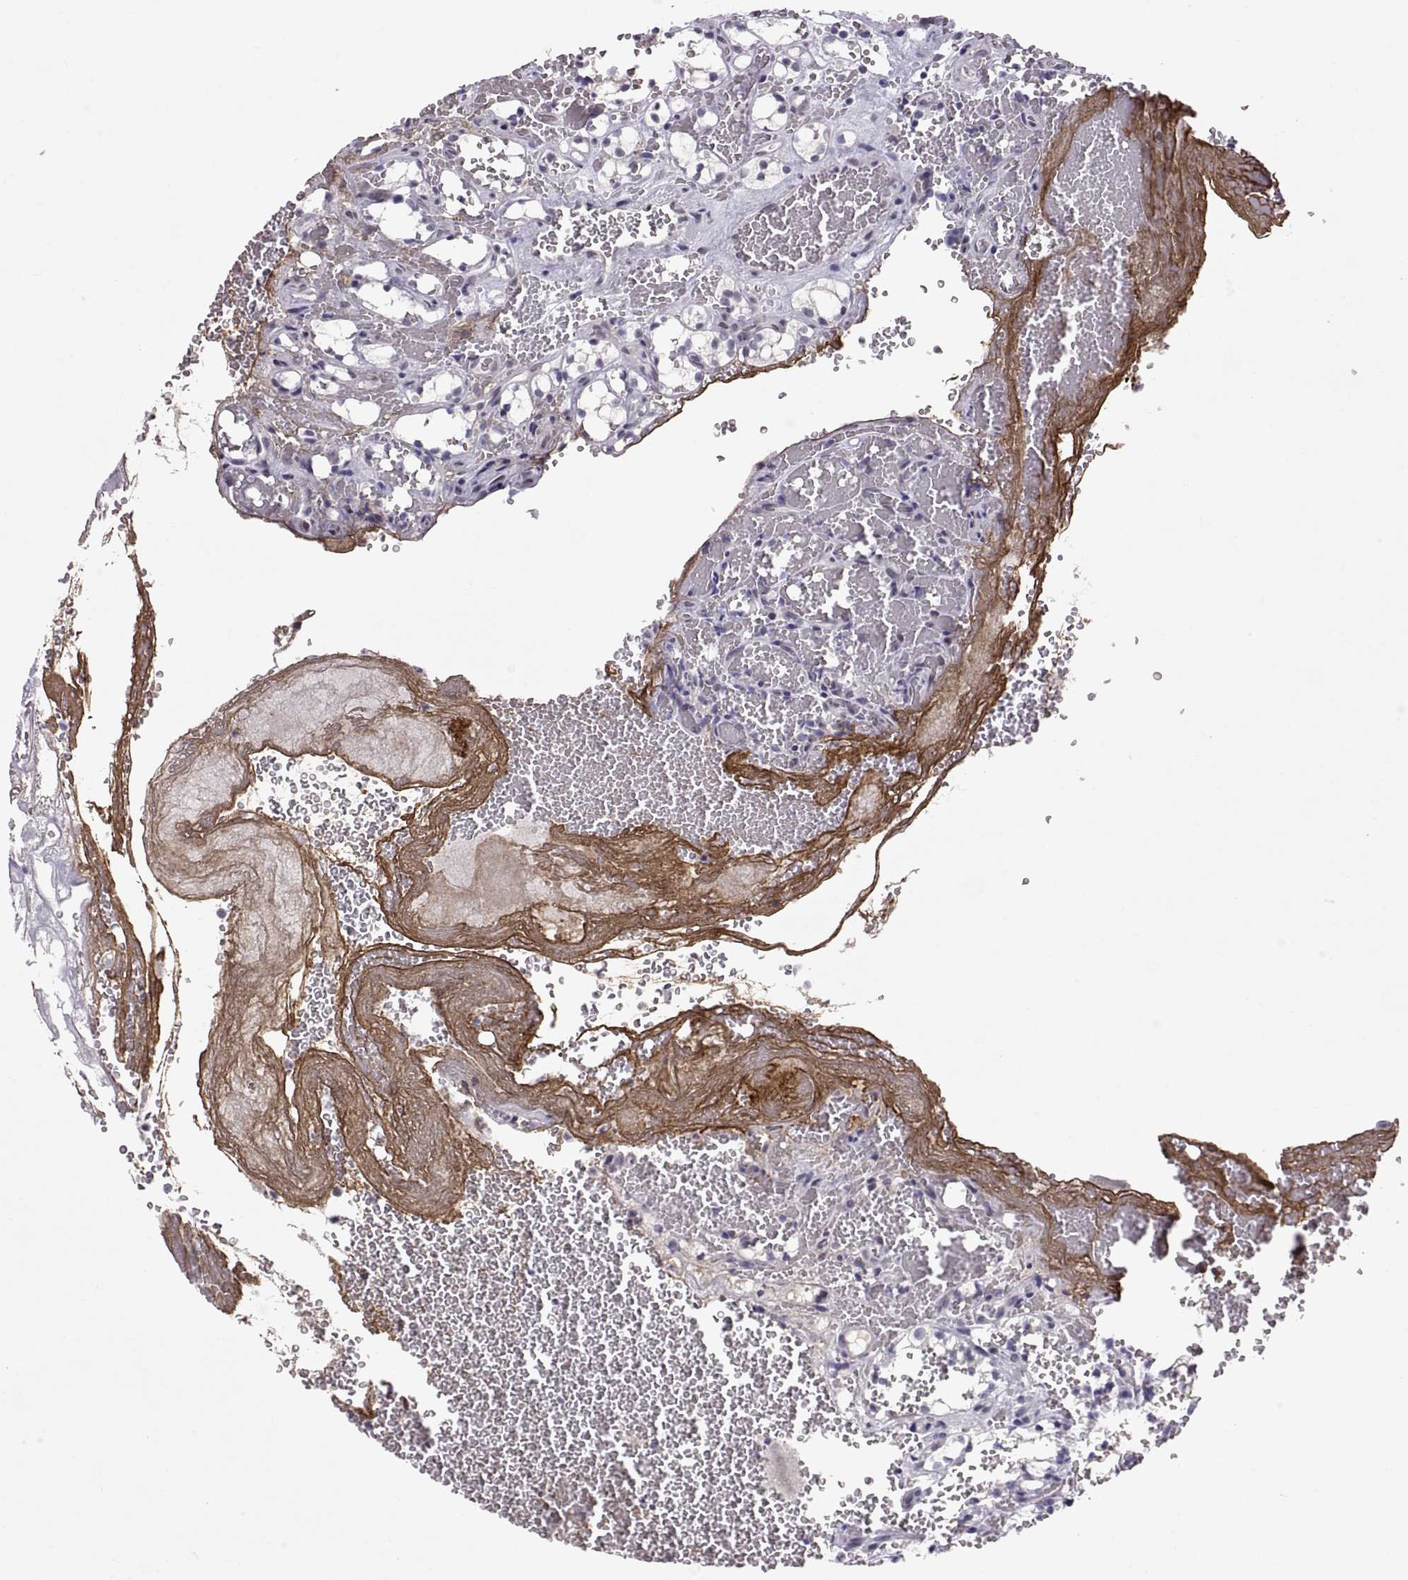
{"staining": {"intensity": "negative", "quantity": "none", "location": "none"}, "tissue": "renal cancer", "cell_type": "Tumor cells", "image_type": "cancer", "snomed": [{"axis": "morphology", "description": "Adenocarcinoma, NOS"}, {"axis": "topography", "description": "Kidney"}], "caption": "High power microscopy histopathology image of an IHC micrograph of renal cancer, revealing no significant staining in tumor cells.", "gene": "KRT77", "patient": {"sex": "female", "age": 69}}